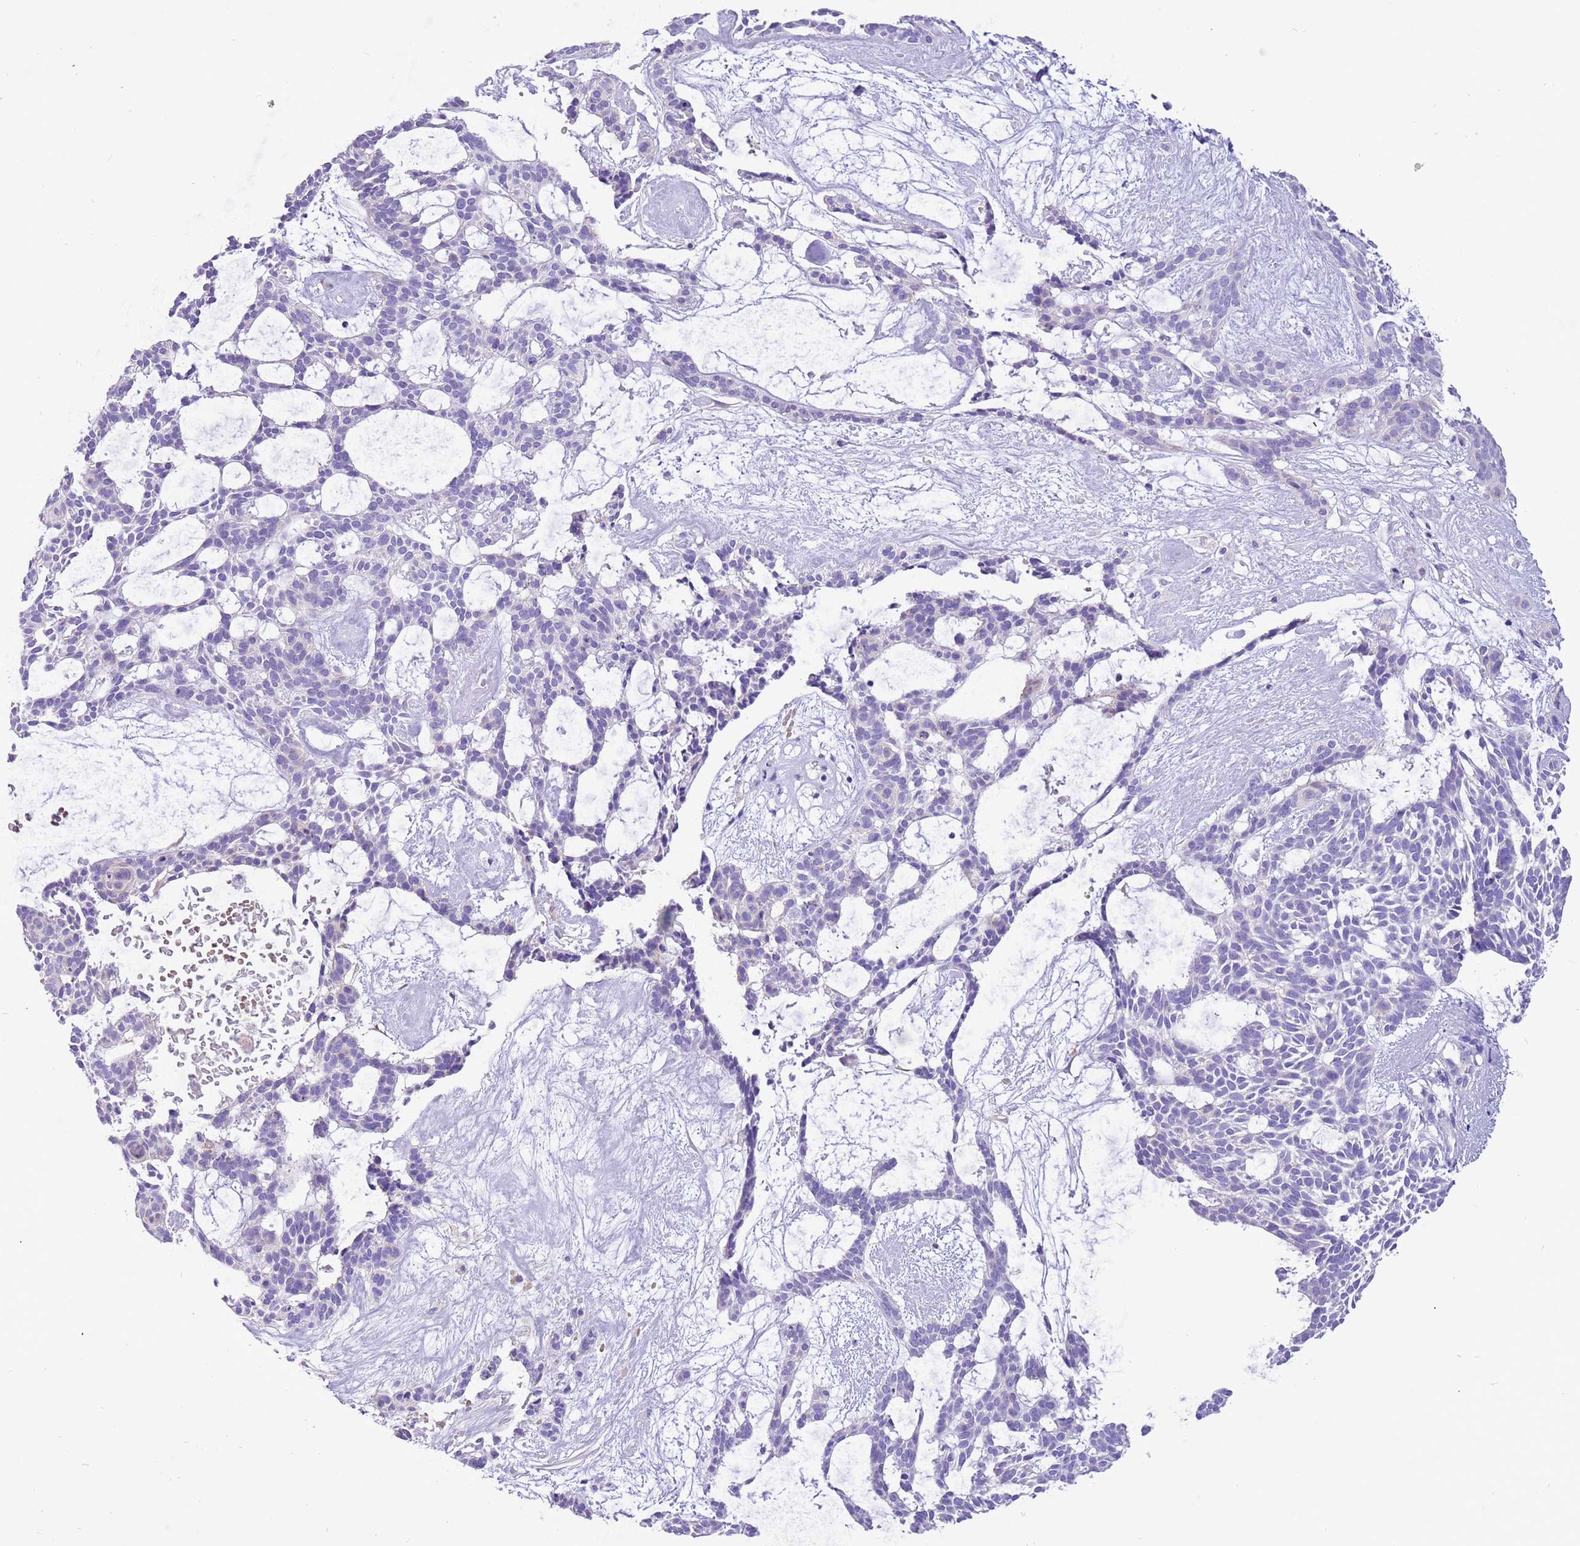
{"staining": {"intensity": "negative", "quantity": "none", "location": "none"}, "tissue": "skin cancer", "cell_type": "Tumor cells", "image_type": "cancer", "snomed": [{"axis": "morphology", "description": "Basal cell carcinoma"}, {"axis": "topography", "description": "Skin"}], "caption": "Tumor cells show no significant protein staining in basal cell carcinoma (skin).", "gene": "KBTBD3", "patient": {"sex": "male", "age": 61}}